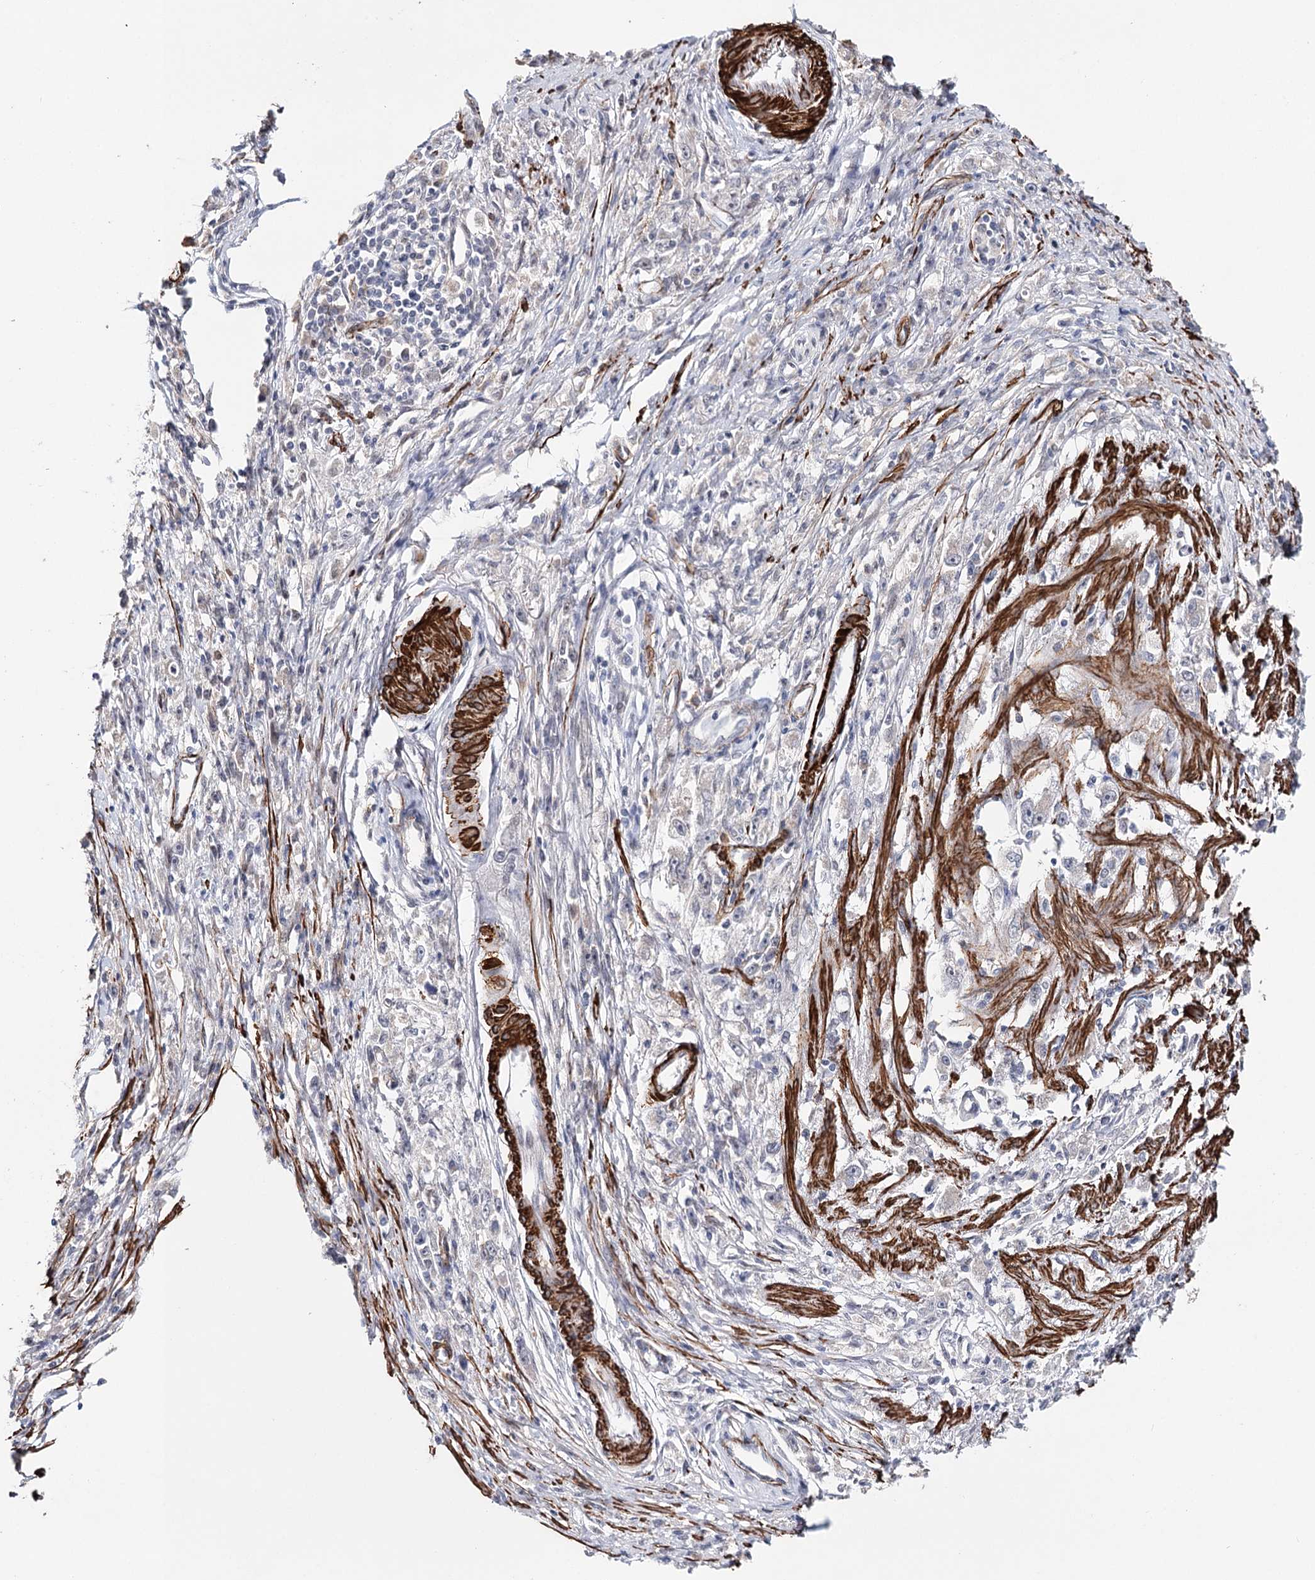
{"staining": {"intensity": "negative", "quantity": "none", "location": "none"}, "tissue": "stomach cancer", "cell_type": "Tumor cells", "image_type": "cancer", "snomed": [{"axis": "morphology", "description": "Adenocarcinoma, NOS"}, {"axis": "topography", "description": "Stomach"}], "caption": "Human stomach cancer stained for a protein using immunohistochemistry (IHC) displays no staining in tumor cells.", "gene": "CFAP46", "patient": {"sex": "female", "age": 59}}